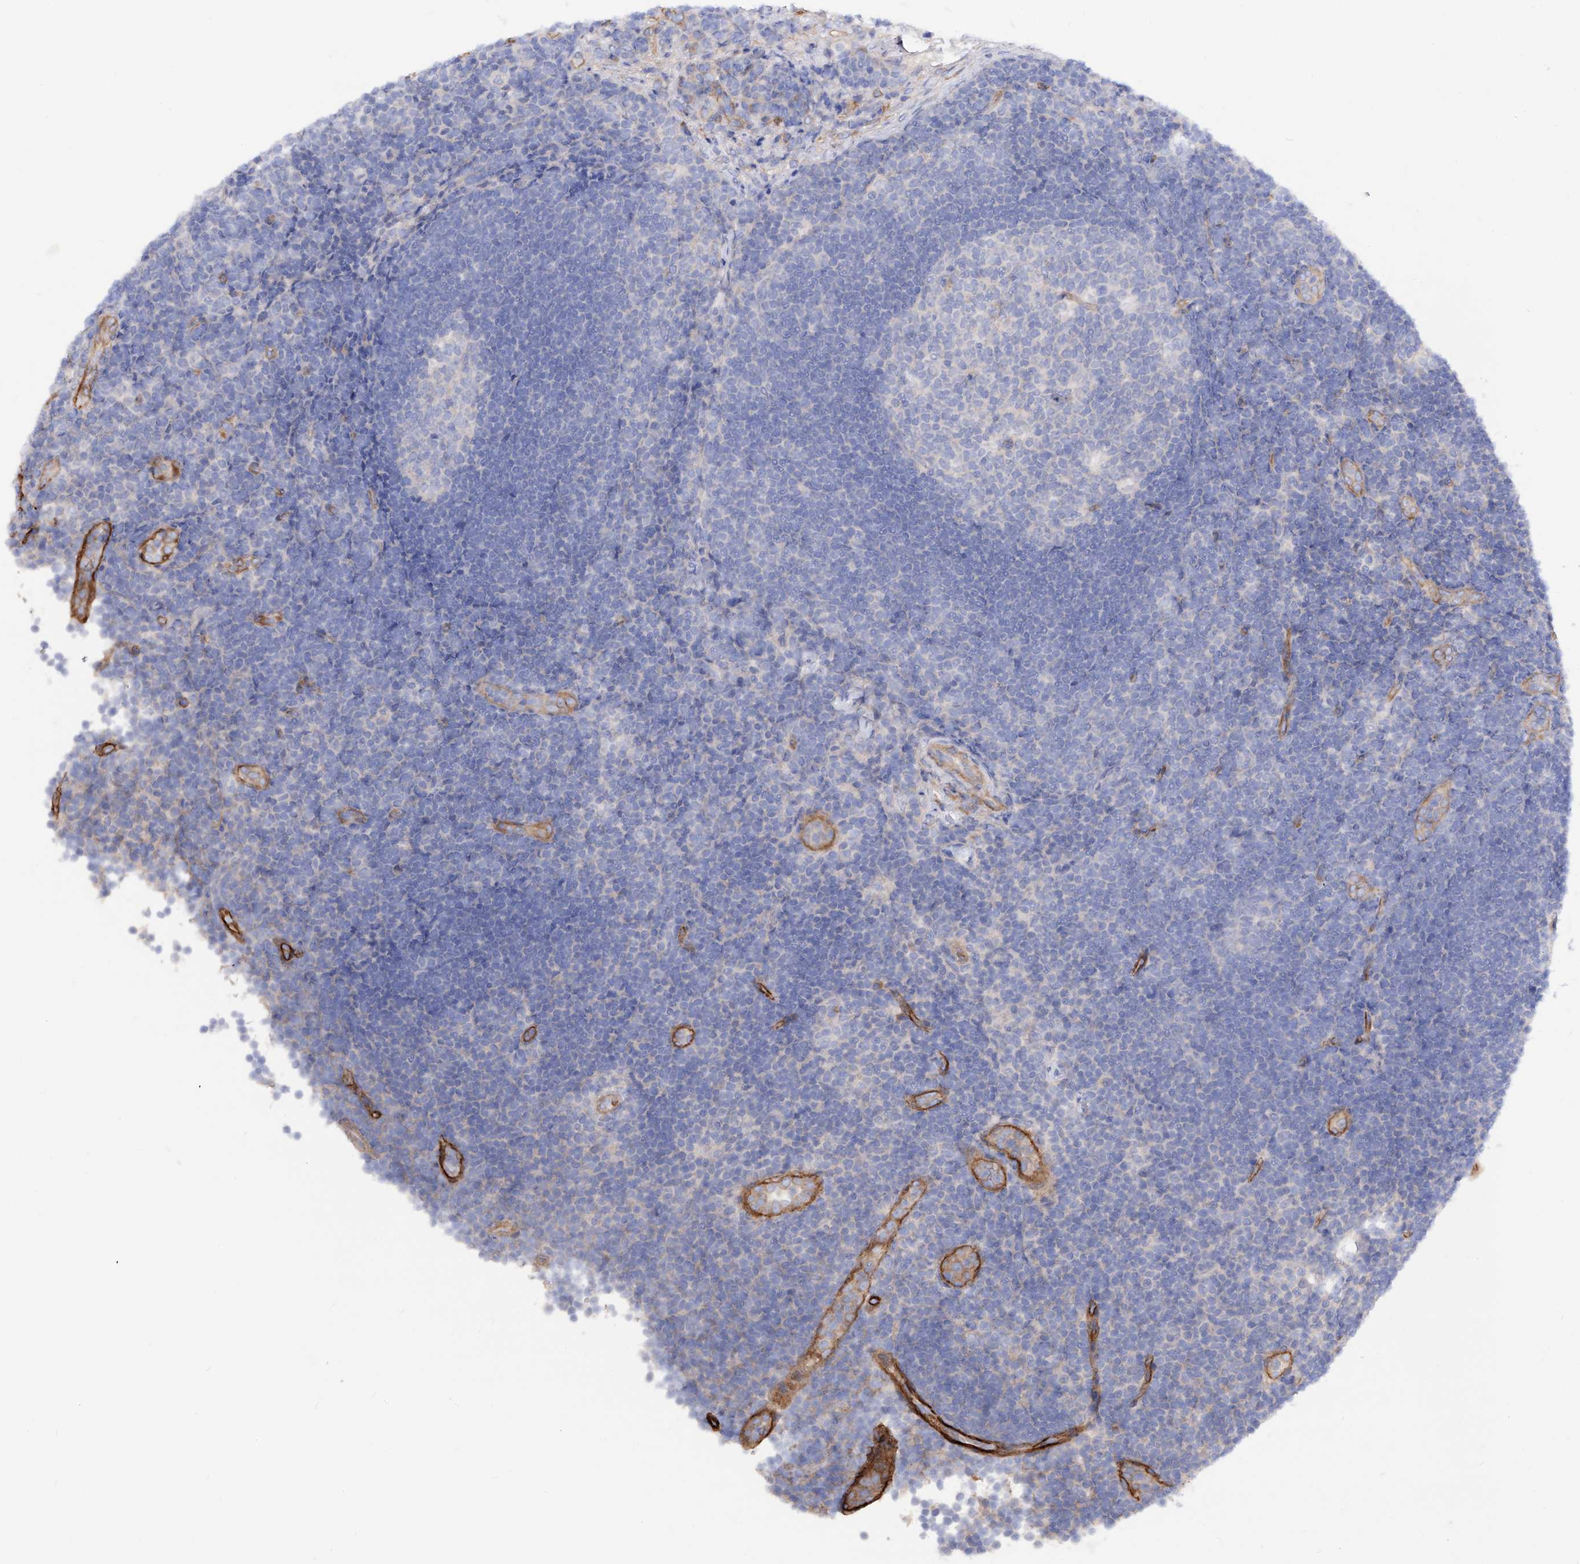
{"staining": {"intensity": "negative", "quantity": "none", "location": "none"}, "tissue": "lymph node", "cell_type": "Germinal center cells", "image_type": "normal", "snomed": [{"axis": "morphology", "description": "Normal tissue, NOS"}, {"axis": "topography", "description": "Lymph node"}], "caption": "Immunohistochemistry (IHC) of normal lymph node shows no staining in germinal center cells. (Immunohistochemistry, brightfield microscopy, high magnification).", "gene": "LCA5", "patient": {"sex": "female", "age": 22}}